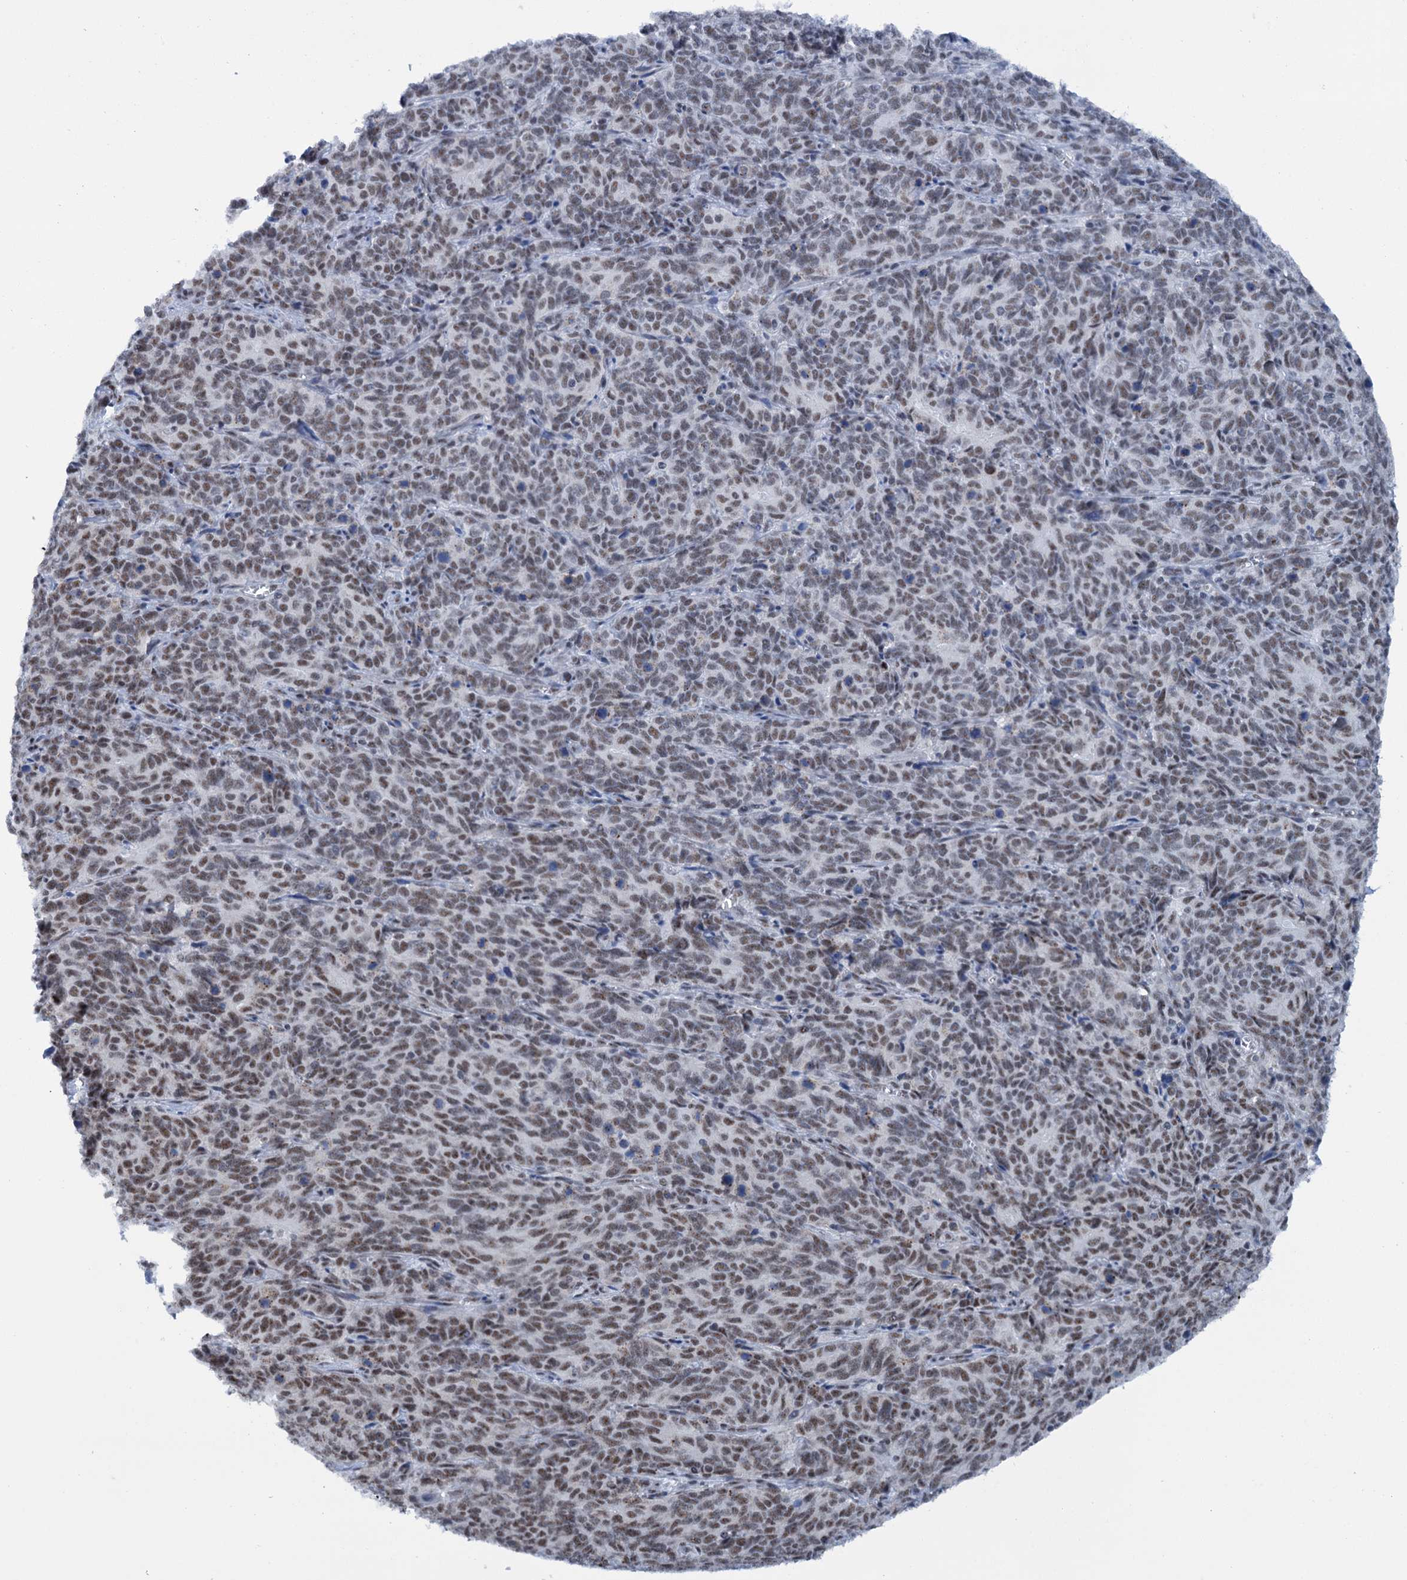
{"staining": {"intensity": "moderate", "quantity": "25%-75%", "location": "nuclear"}, "tissue": "cervical cancer", "cell_type": "Tumor cells", "image_type": "cancer", "snomed": [{"axis": "morphology", "description": "Squamous cell carcinoma, NOS"}, {"axis": "topography", "description": "Cervix"}], "caption": "High-power microscopy captured an IHC image of squamous cell carcinoma (cervical), revealing moderate nuclear positivity in approximately 25%-75% of tumor cells.", "gene": "SREK1", "patient": {"sex": "female", "age": 60}}